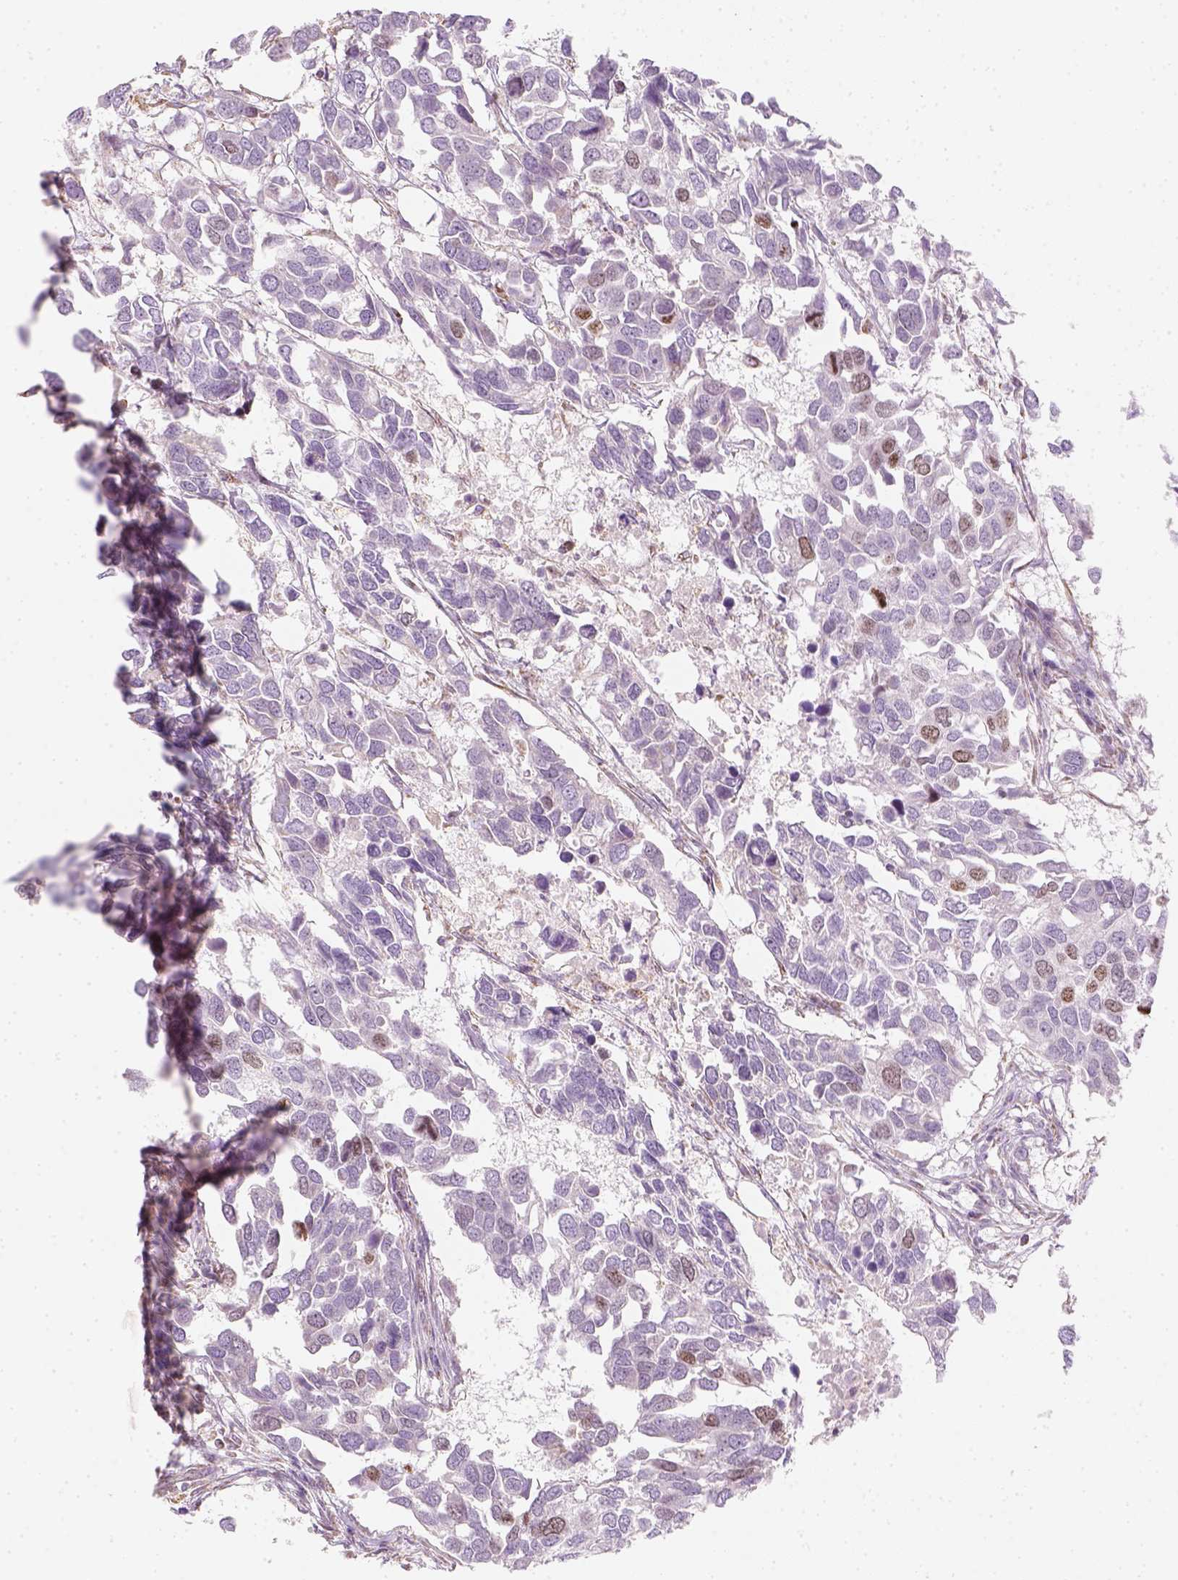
{"staining": {"intensity": "moderate", "quantity": "<25%", "location": "nuclear"}, "tissue": "breast cancer", "cell_type": "Tumor cells", "image_type": "cancer", "snomed": [{"axis": "morphology", "description": "Duct carcinoma"}, {"axis": "topography", "description": "Breast"}], "caption": "IHC image of neoplastic tissue: breast infiltrating ductal carcinoma stained using immunohistochemistry (IHC) exhibits low levels of moderate protein expression localized specifically in the nuclear of tumor cells, appearing as a nuclear brown color.", "gene": "LCA5", "patient": {"sex": "female", "age": 83}}